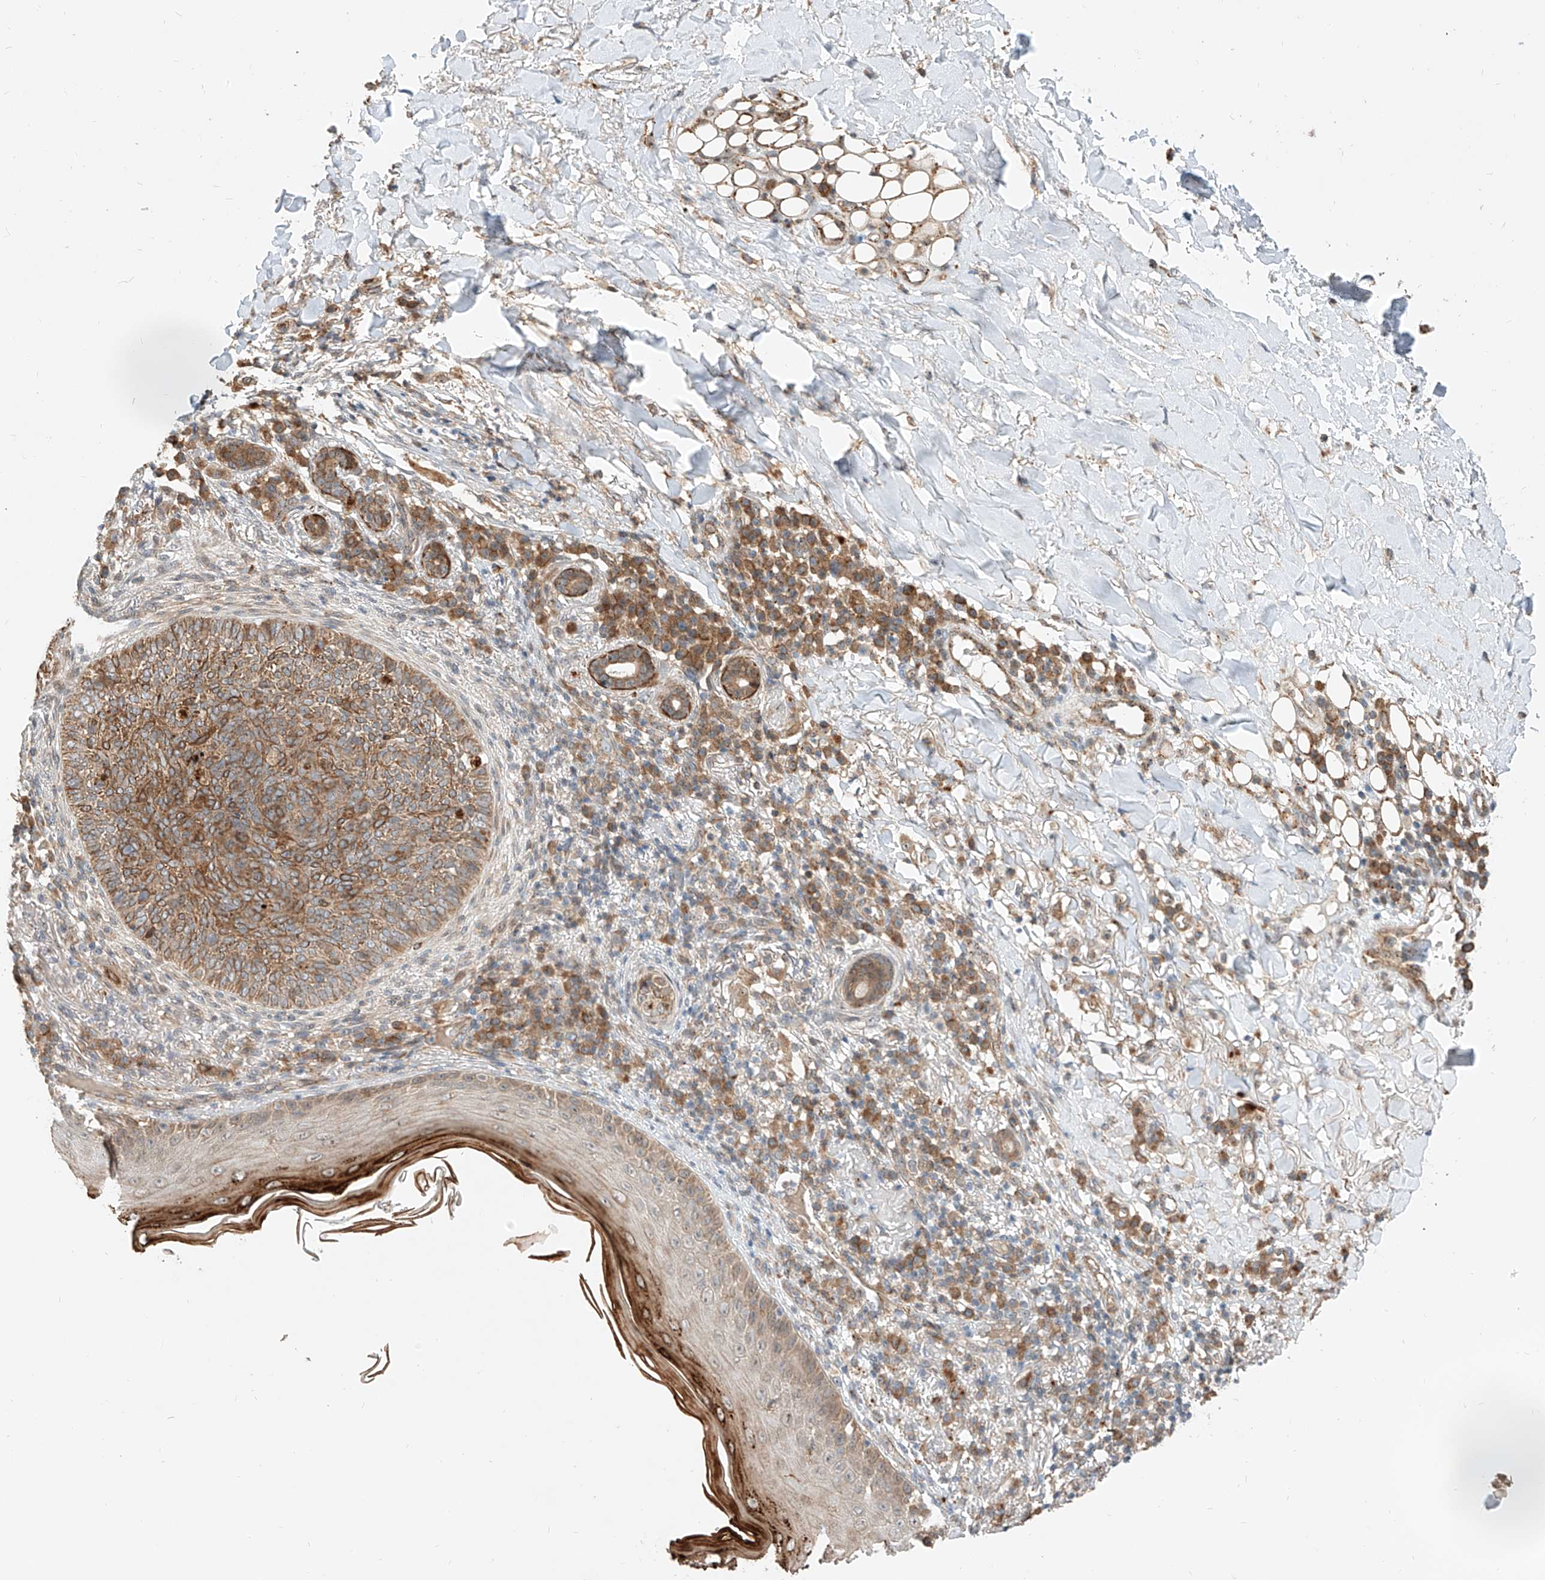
{"staining": {"intensity": "moderate", "quantity": ">75%", "location": "cytoplasmic/membranous"}, "tissue": "skin cancer", "cell_type": "Tumor cells", "image_type": "cancer", "snomed": [{"axis": "morphology", "description": "Basal cell carcinoma"}, {"axis": "topography", "description": "Skin"}], "caption": "A high-resolution photomicrograph shows immunohistochemistry (IHC) staining of skin cancer (basal cell carcinoma), which displays moderate cytoplasmic/membranous expression in approximately >75% of tumor cells.", "gene": "CPAMD8", "patient": {"sex": "male", "age": 85}}